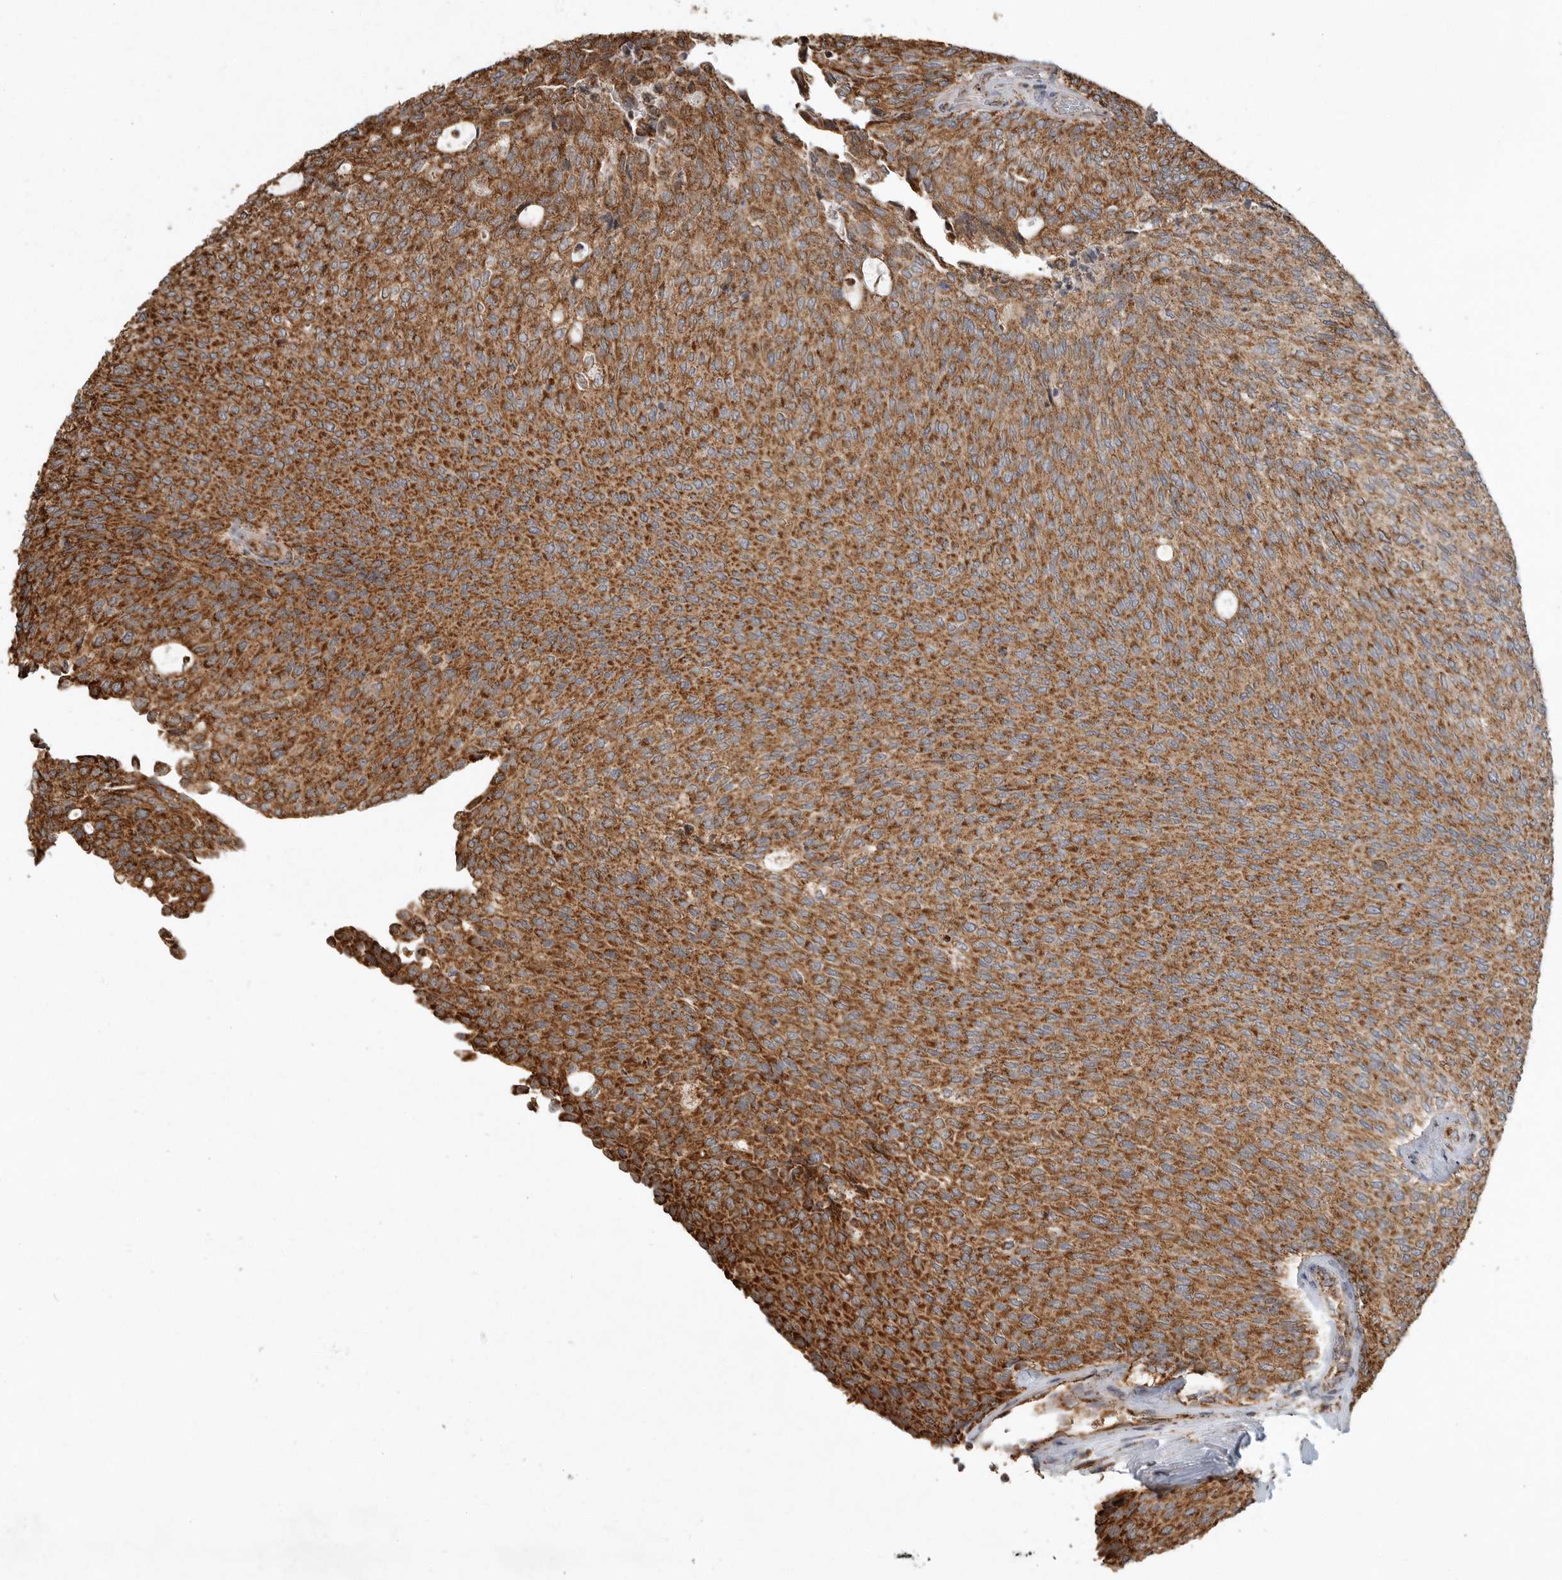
{"staining": {"intensity": "strong", "quantity": ">75%", "location": "cytoplasmic/membranous"}, "tissue": "urothelial cancer", "cell_type": "Tumor cells", "image_type": "cancer", "snomed": [{"axis": "morphology", "description": "Urothelial carcinoma, Low grade"}, {"axis": "topography", "description": "Urinary bladder"}], "caption": "Immunohistochemistry (DAB (3,3'-diaminobenzidine)) staining of urothelial cancer reveals strong cytoplasmic/membranous protein positivity in approximately >75% of tumor cells. (brown staining indicates protein expression, while blue staining denotes nuclei).", "gene": "GCNT2", "patient": {"sex": "female", "age": 79}}